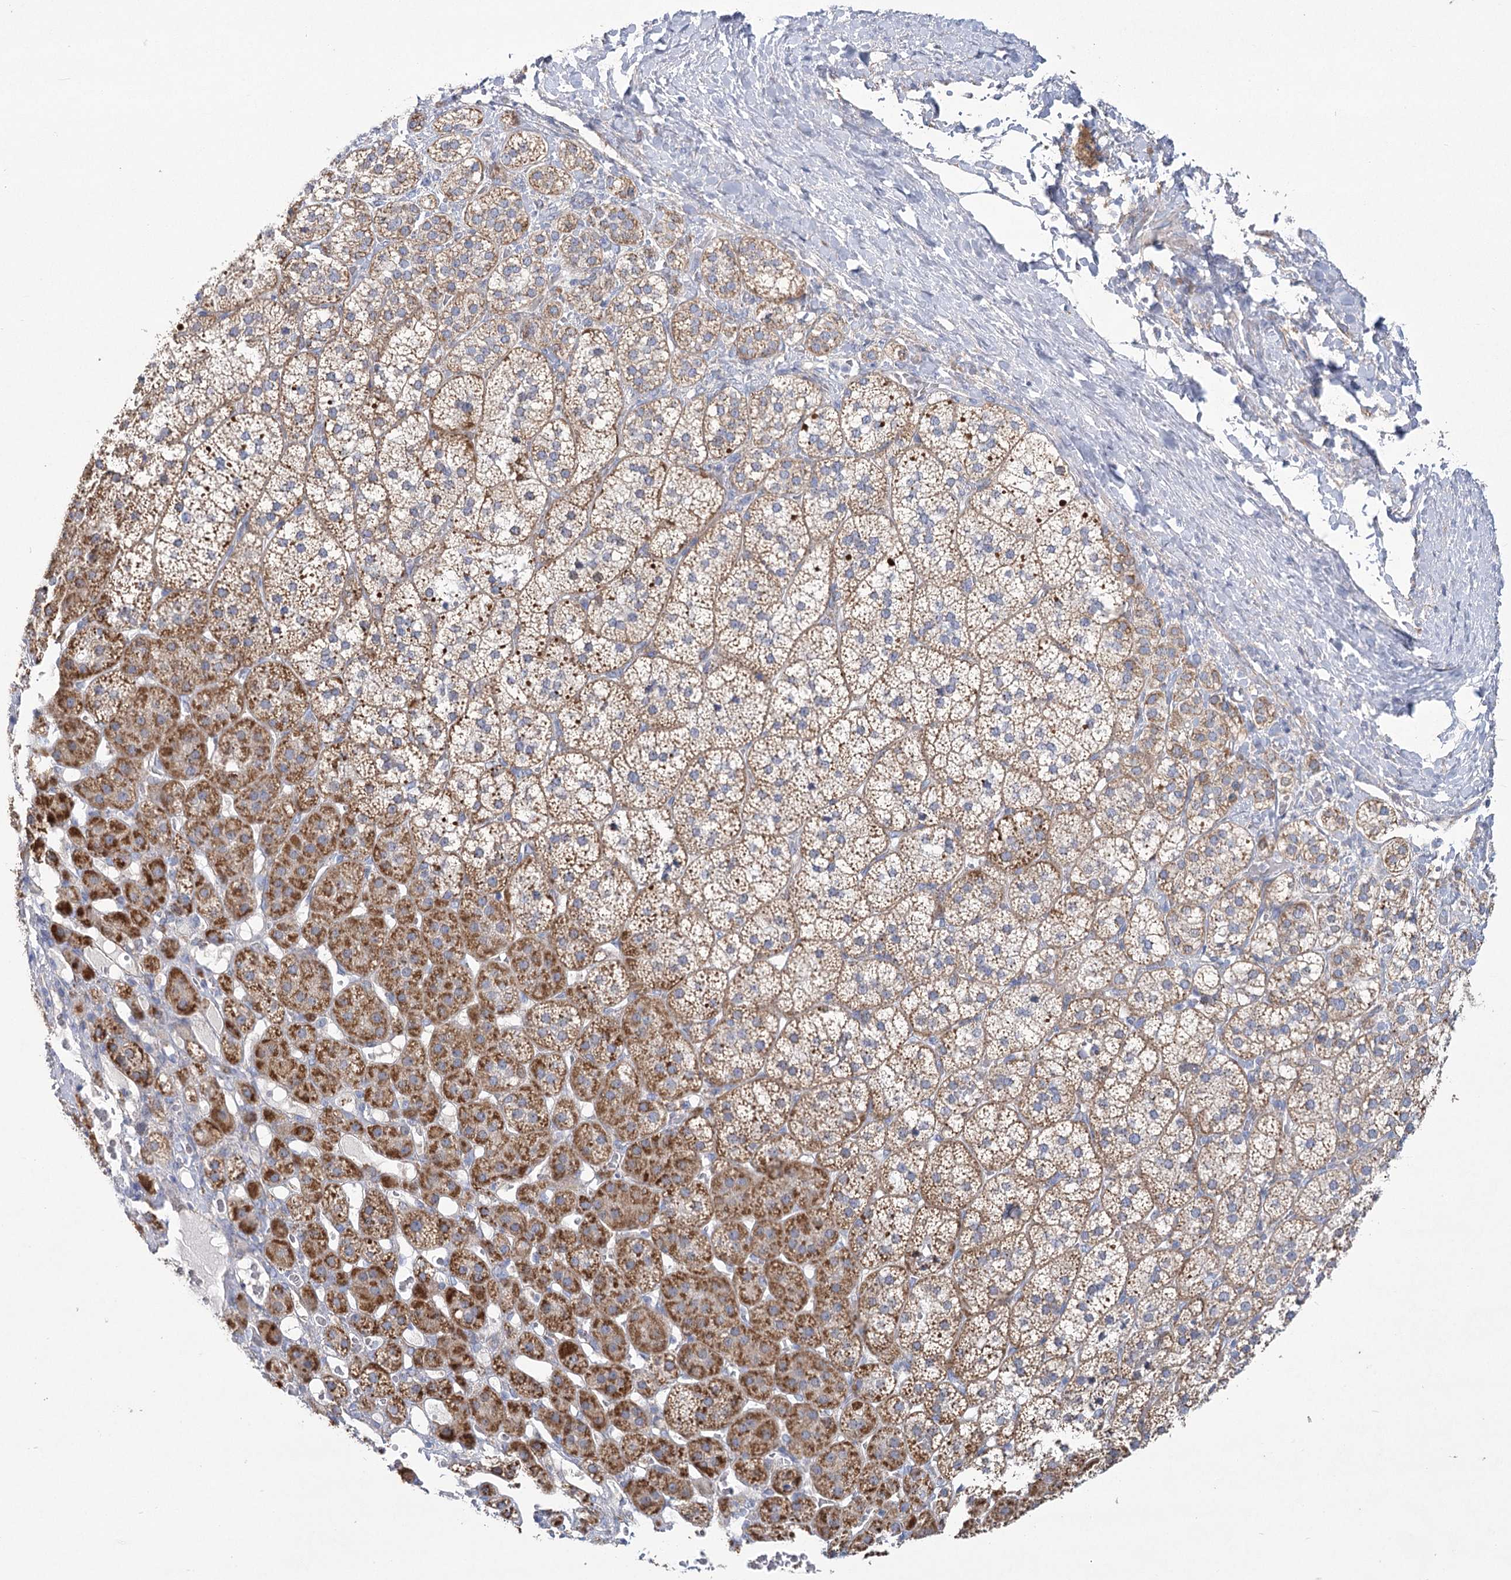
{"staining": {"intensity": "moderate", "quantity": ">75%", "location": "cytoplasmic/membranous"}, "tissue": "adrenal gland", "cell_type": "Glandular cells", "image_type": "normal", "snomed": [{"axis": "morphology", "description": "Normal tissue, NOS"}, {"axis": "topography", "description": "Adrenal gland"}], "caption": "This histopathology image displays unremarkable adrenal gland stained with immunohistochemistry to label a protein in brown. The cytoplasmic/membranous of glandular cells show moderate positivity for the protein. Nuclei are counter-stained blue.", "gene": "SNX7", "patient": {"sex": "female", "age": 44}}